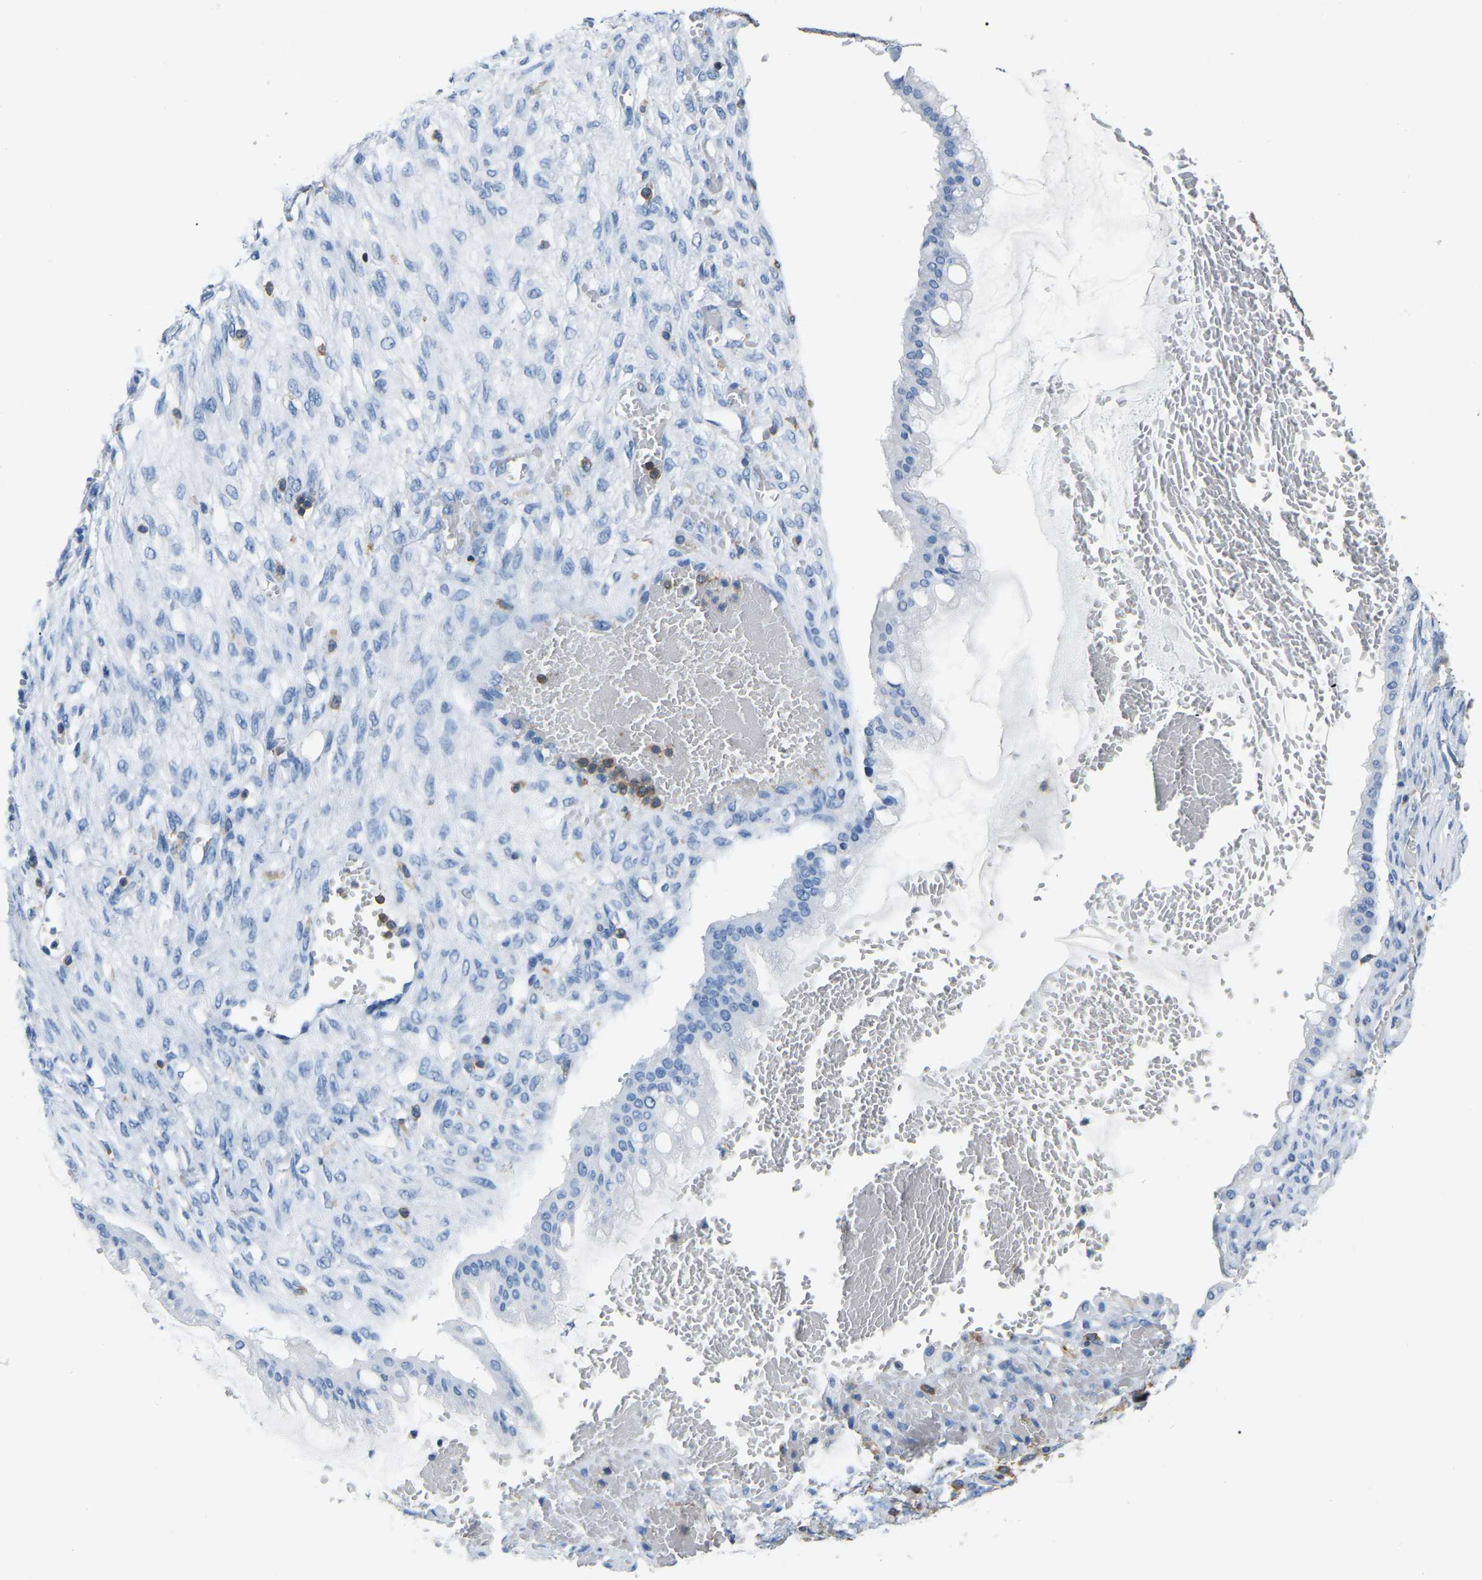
{"staining": {"intensity": "negative", "quantity": "none", "location": "none"}, "tissue": "ovarian cancer", "cell_type": "Tumor cells", "image_type": "cancer", "snomed": [{"axis": "morphology", "description": "Cystadenocarcinoma, mucinous, NOS"}, {"axis": "topography", "description": "Ovary"}], "caption": "Immunohistochemistry (IHC) of mucinous cystadenocarcinoma (ovarian) demonstrates no staining in tumor cells.", "gene": "ARHGAP45", "patient": {"sex": "female", "age": 73}}